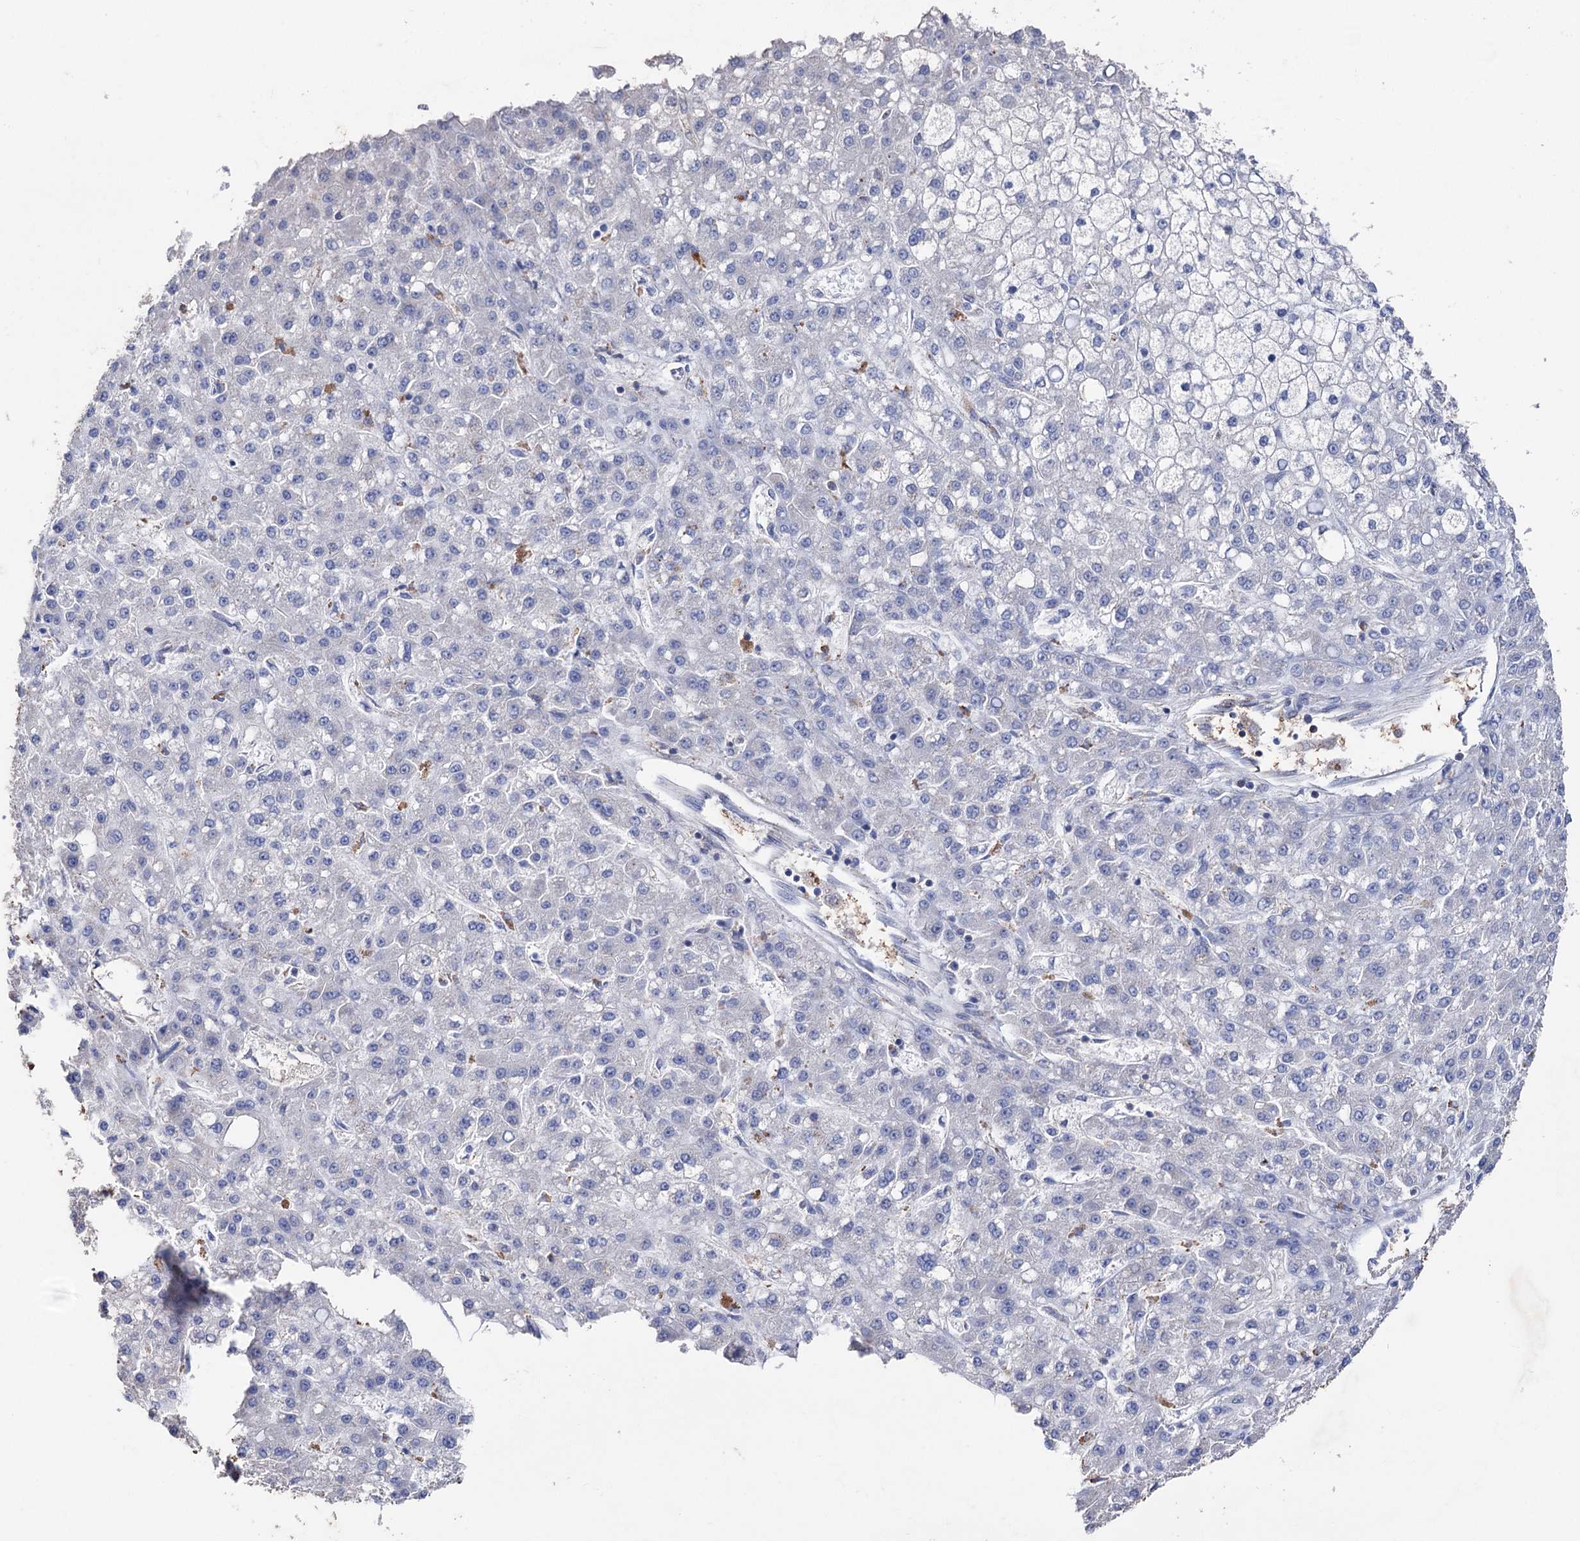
{"staining": {"intensity": "negative", "quantity": "none", "location": "none"}, "tissue": "liver cancer", "cell_type": "Tumor cells", "image_type": "cancer", "snomed": [{"axis": "morphology", "description": "Carcinoma, Hepatocellular, NOS"}, {"axis": "topography", "description": "Liver"}], "caption": "DAB (3,3'-diaminobenzidine) immunohistochemical staining of human liver hepatocellular carcinoma displays no significant positivity in tumor cells.", "gene": "STING1", "patient": {"sex": "male", "age": 67}}